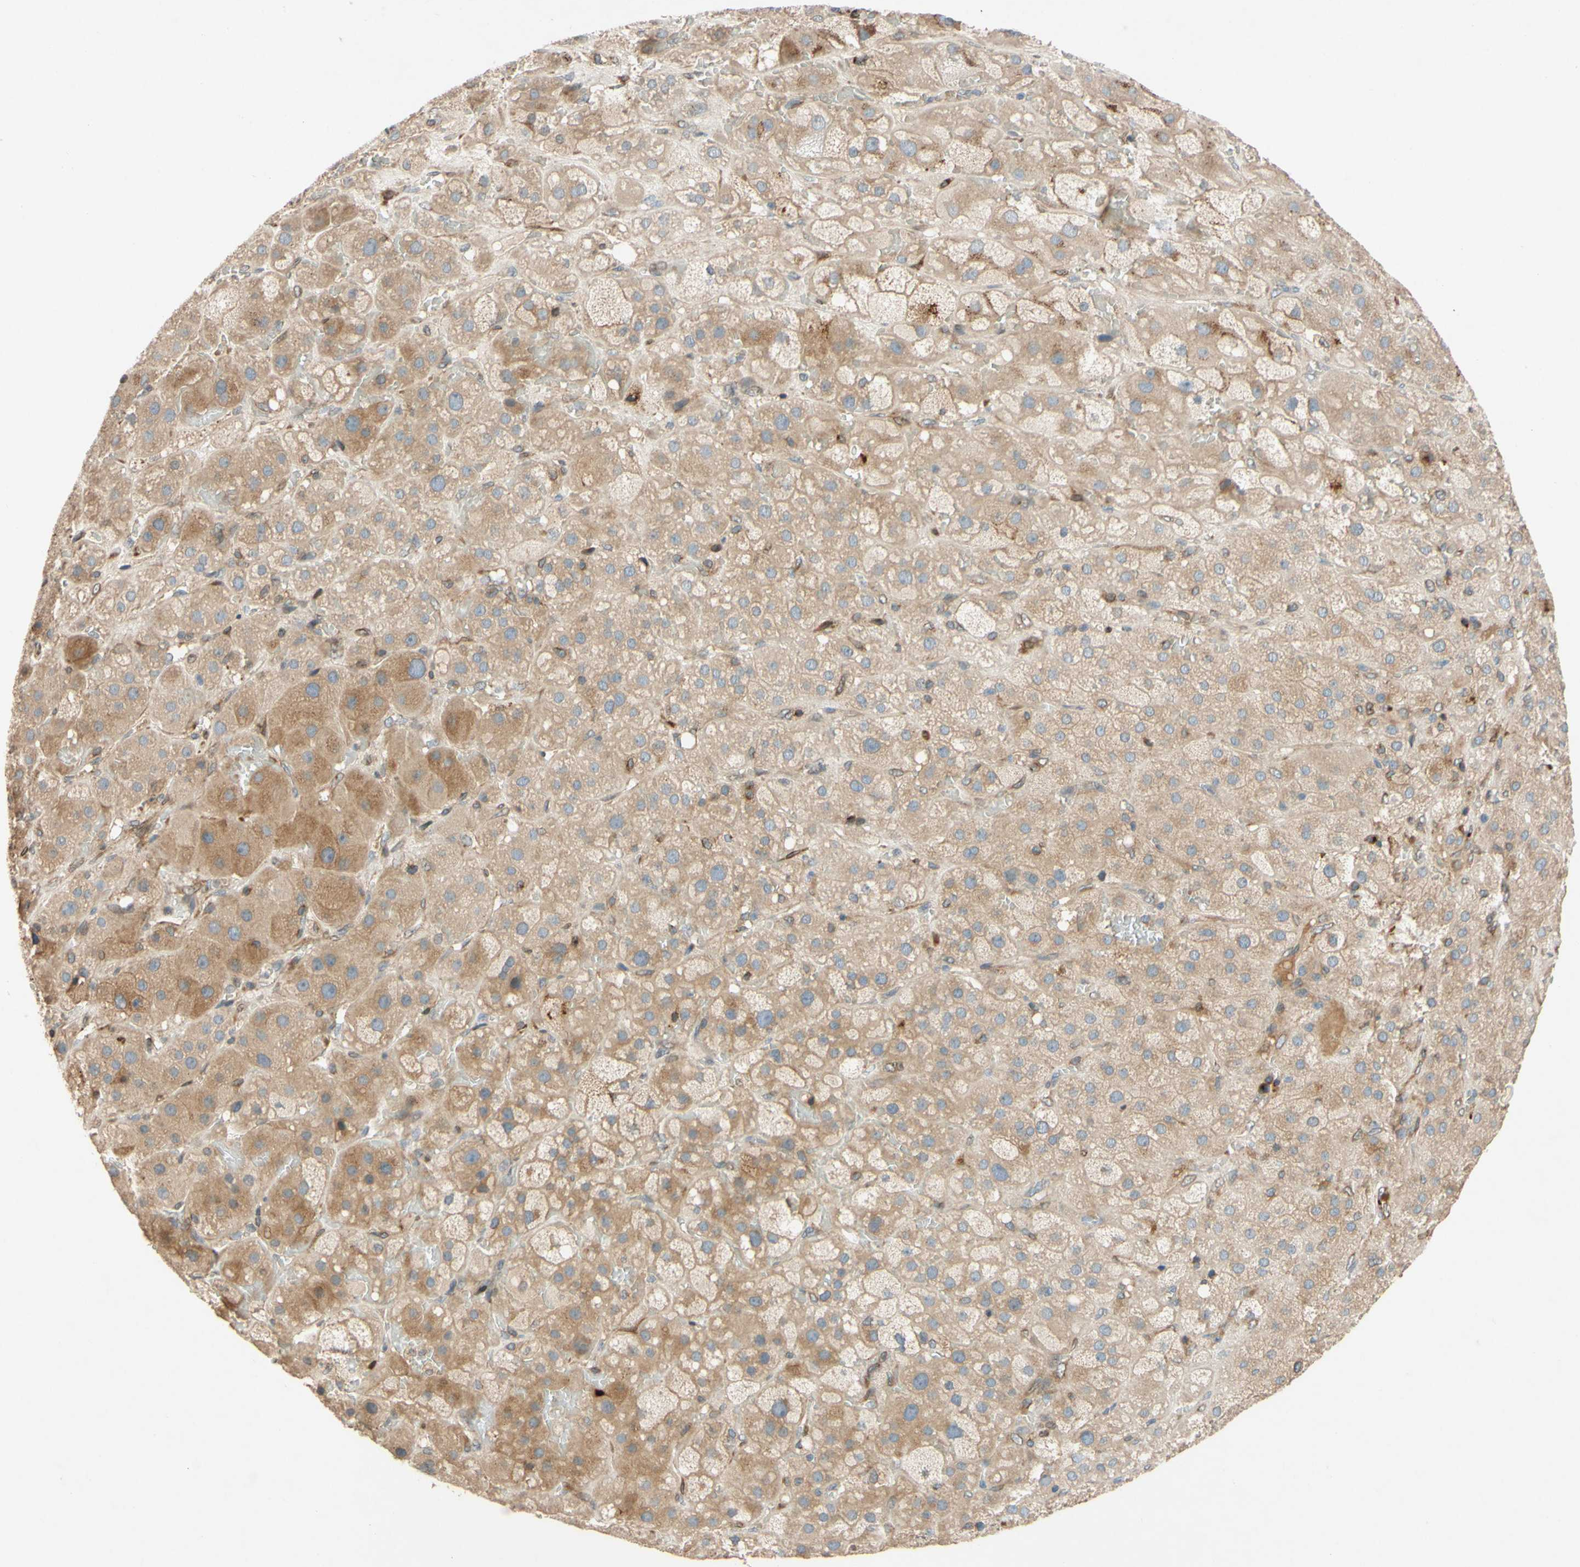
{"staining": {"intensity": "moderate", "quantity": "25%-75%", "location": "cytoplasmic/membranous"}, "tissue": "adrenal gland", "cell_type": "Glandular cells", "image_type": "normal", "snomed": [{"axis": "morphology", "description": "Normal tissue, NOS"}, {"axis": "topography", "description": "Adrenal gland"}], "caption": "A photomicrograph showing moderate cytoplasmic/membranous expression in about 25%-75% of glandular cells in unremarkable adrenal gland, as visualized by brown immunohistochemical staining.", "gene": "PTPRU", "patient": {"sex": "female", "age": 47}}